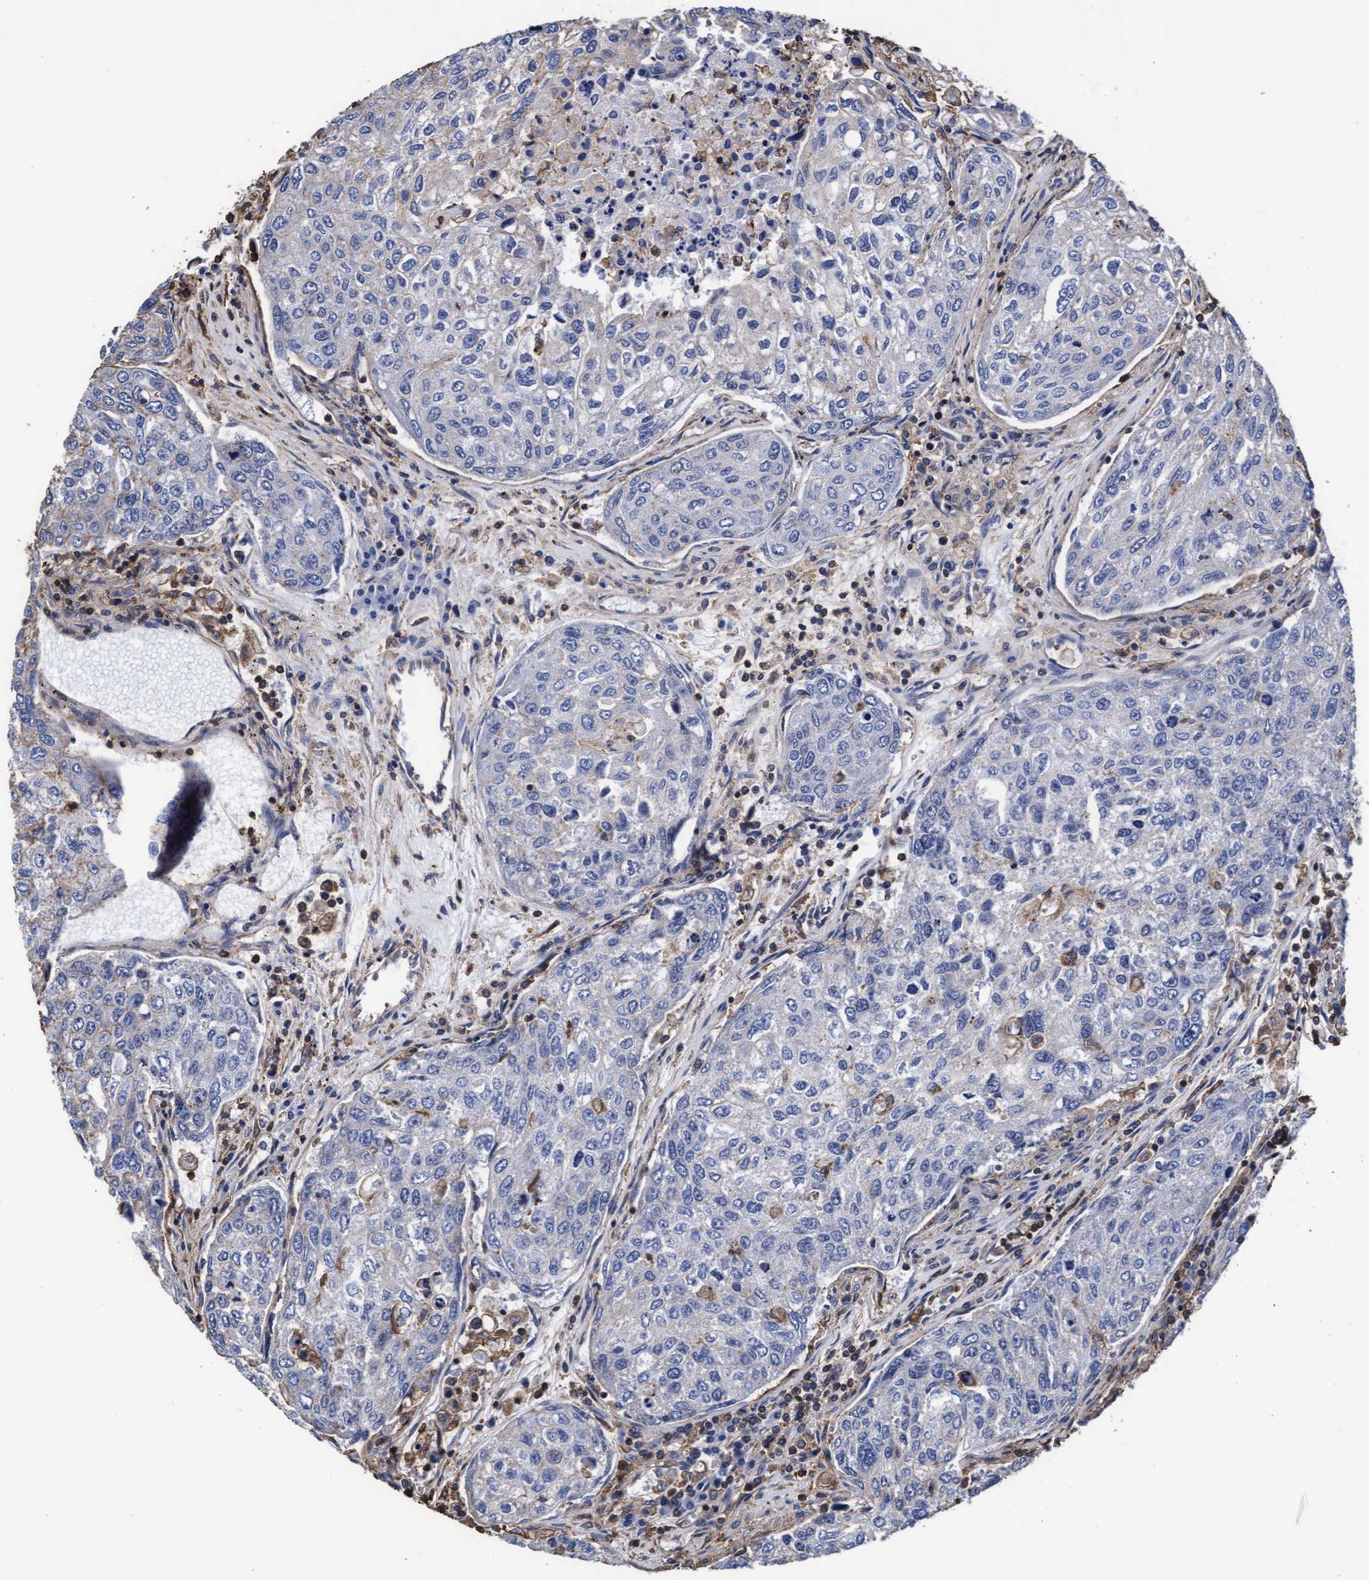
{"staining": {"intensity": "negative", "quantity": "none", "location": "none"}, "tissue": "urothelial cancer", "cell_type": "Tumor cells", "image_type": "cancer", "snomed": [{"axis": "morphology", "description": "Urothelial carcinoma, High grade"}, {"axis": "topography", "description": "Lymph node"}, {"axis": "topography", "description": "Urinary bladder"}], "caption": "This is an immunohistochemistry (IHC) image of human urothelial carcinoma (high-grade). There is no staining in tumor cells.", "gene": "GRHPR", "patient": {"sex": "male", "age": 51}}